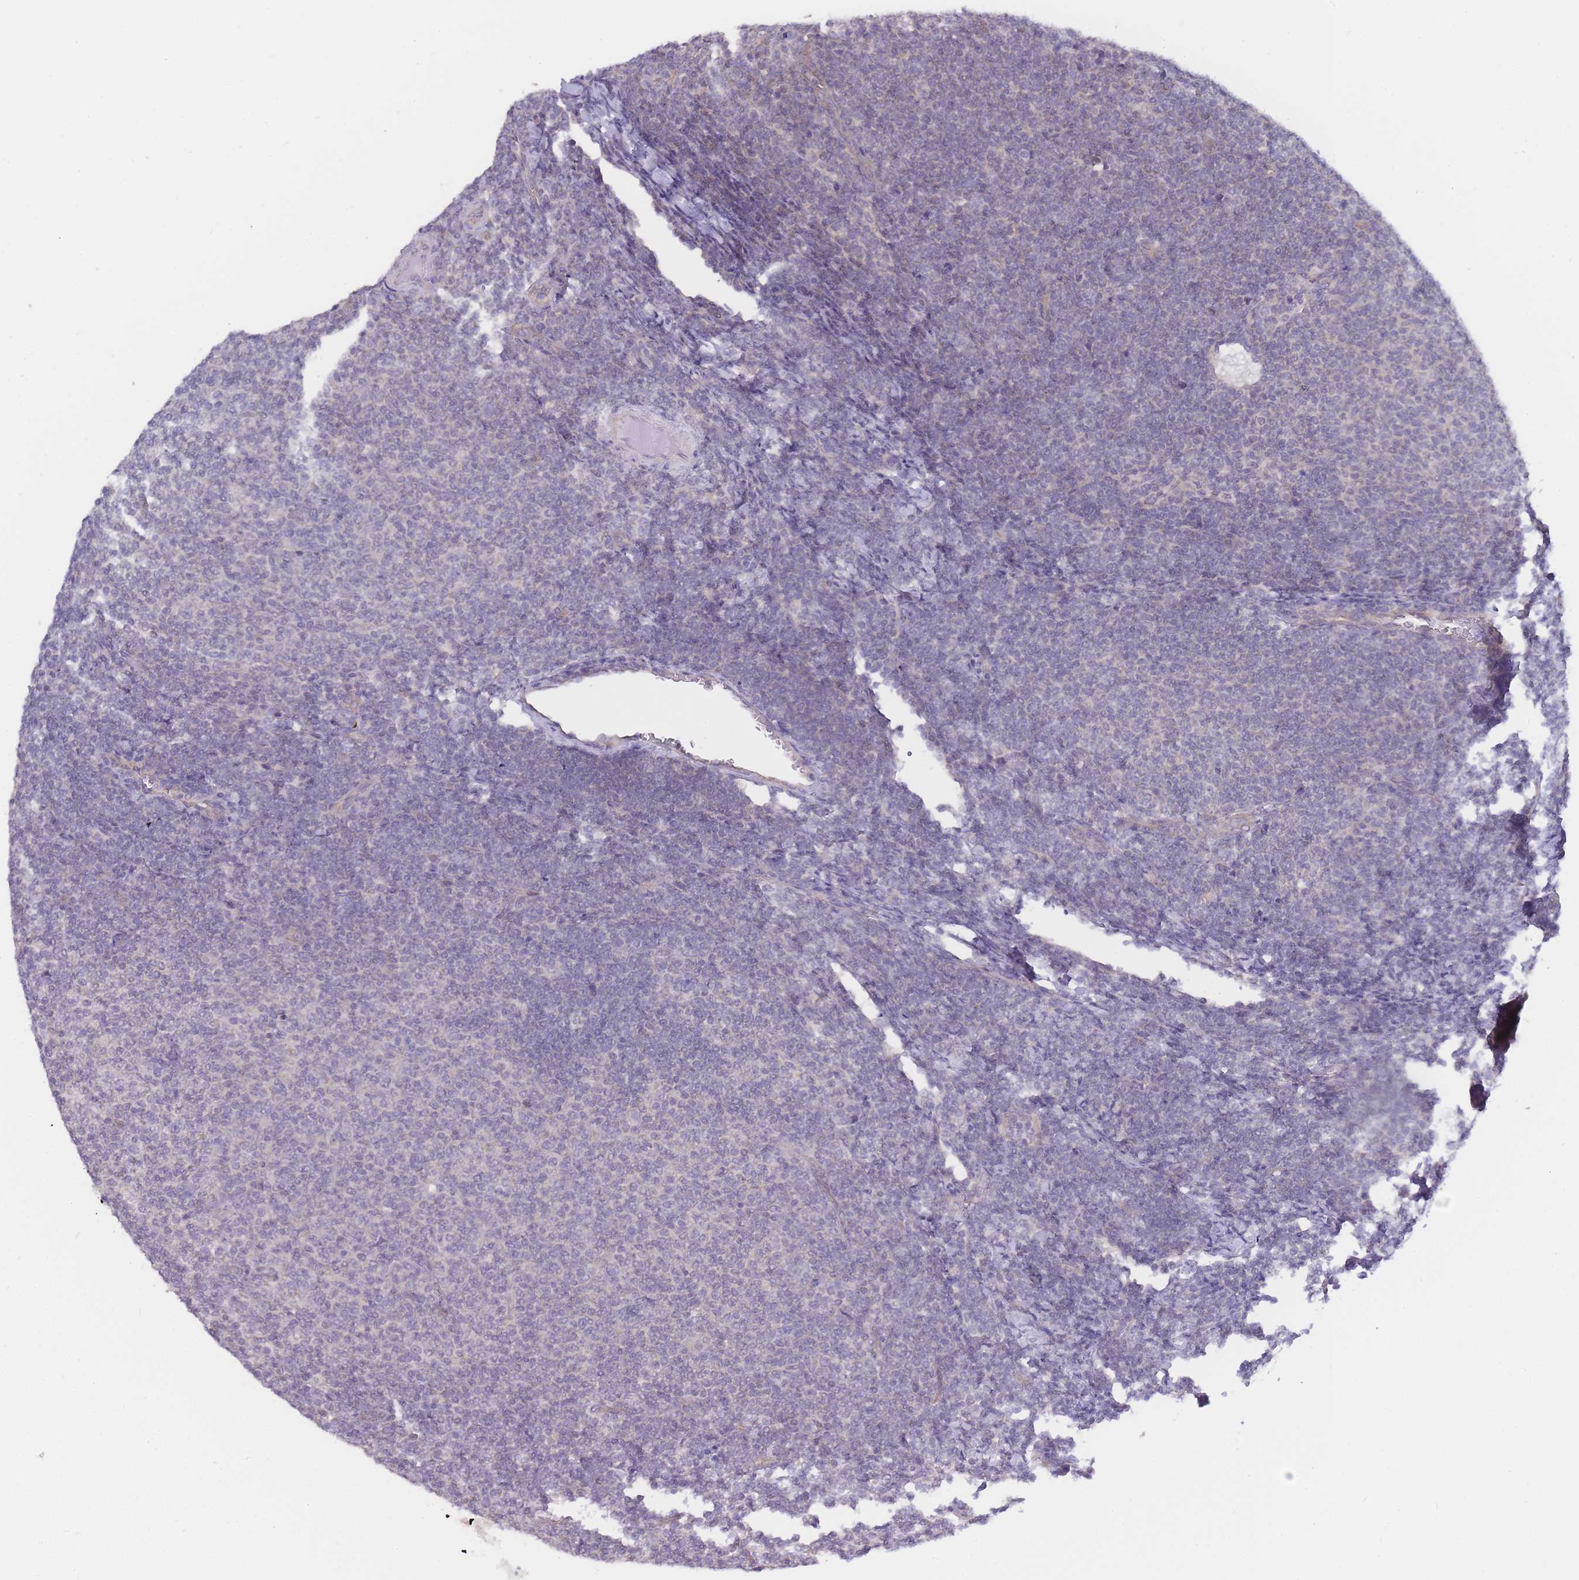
{"staining": {"intensity": "negative", "quantity": "none", "location": "none"}, "tissue": "lymphoma", "cell_type": "Tumor cells", "image_type": "cancer", "snomed": [{"axis": "morphology", "description": "Malignant lymphoma, non-Hodgkin's type, Low grade"}, {"axis": "topography", "description": "Lymph node"}], "caption": "This photomicrograph is of lymphoma stained with IHC to label a protein in brown with the nuclei are counter-stained blue. There is no positivity in tumor cells.", "gene": "C19orf25", "patient": {"sex": "male", "age": 66}}